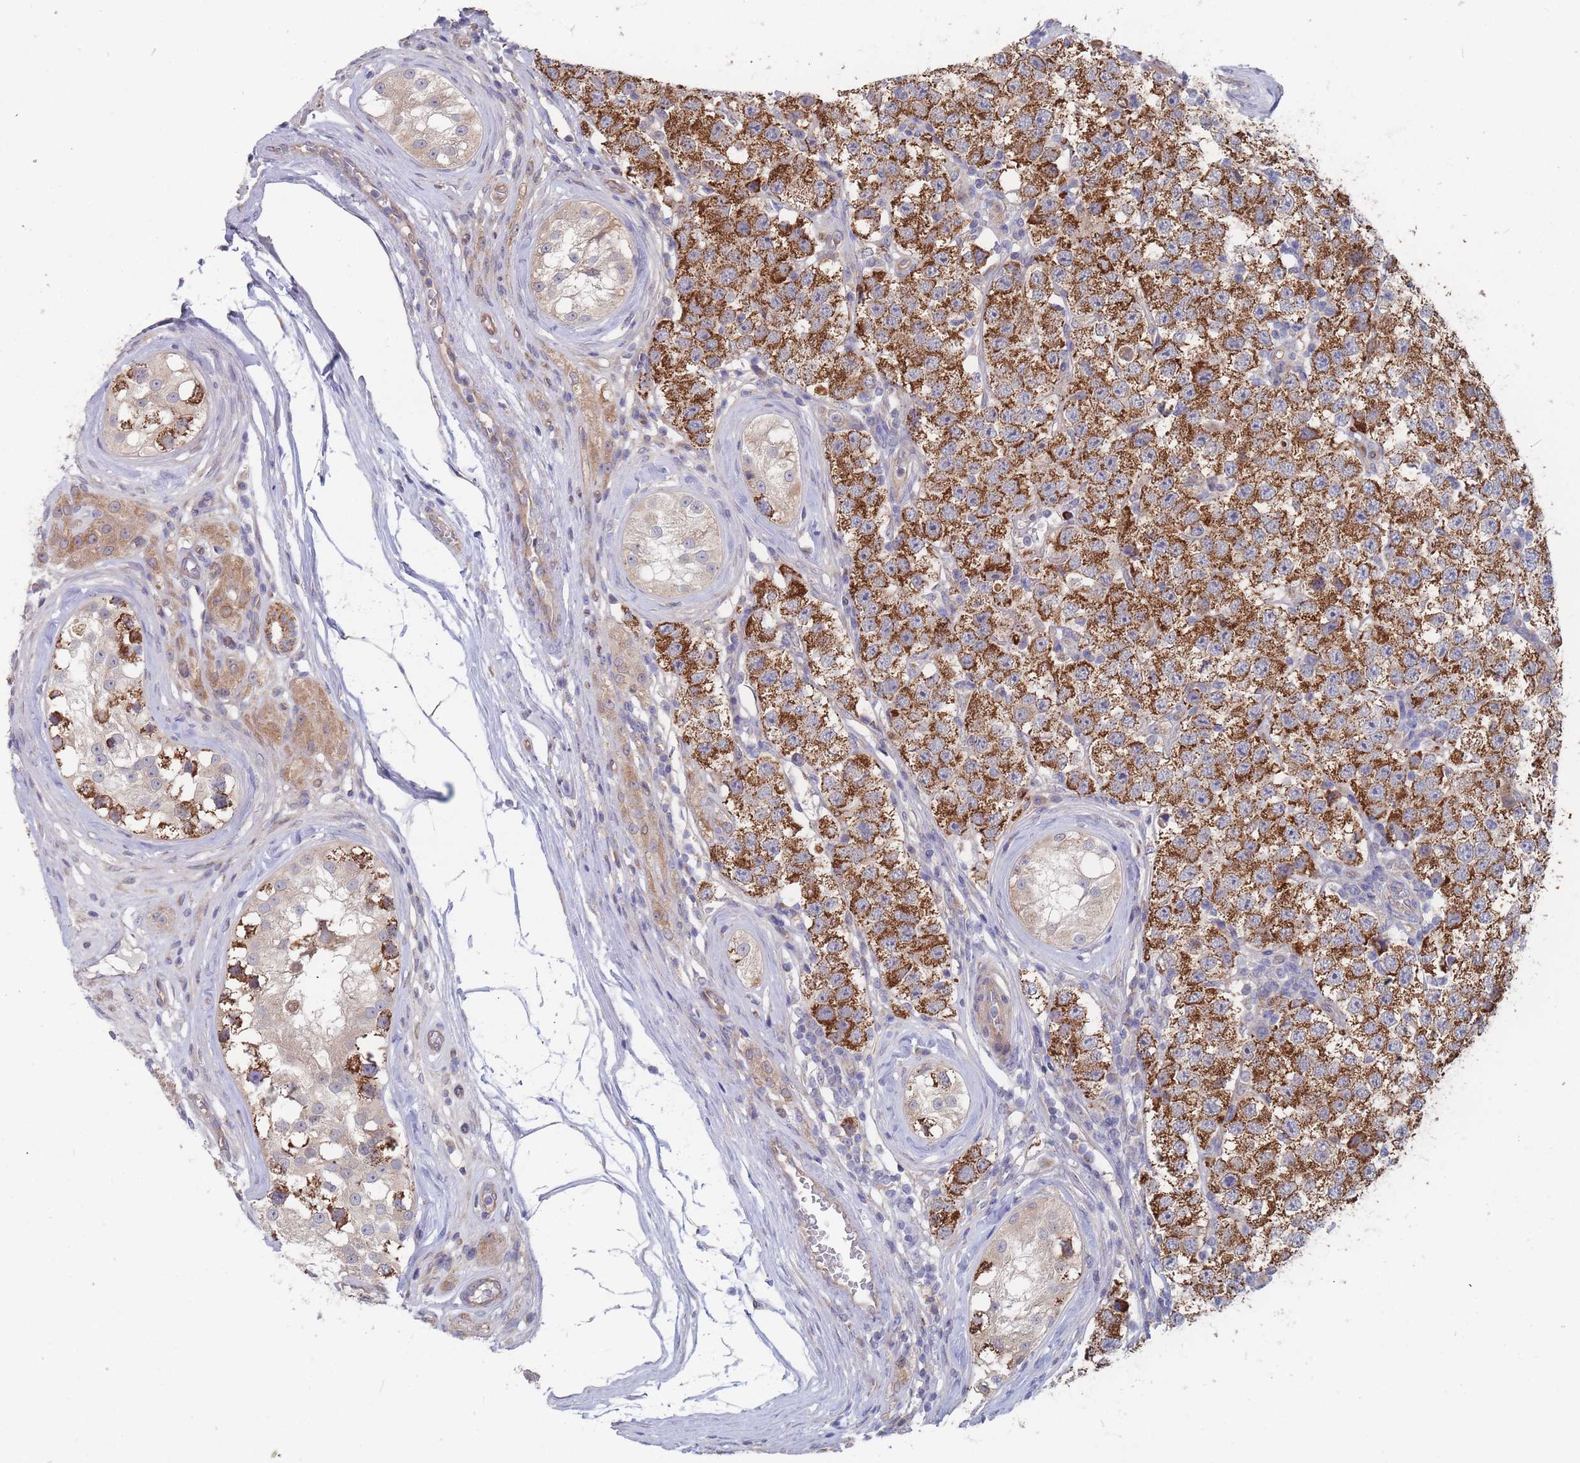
{"staining": {"intensity": "strong", "quantity": ">75%", "location": "cytoplasmic/membranous"}, "tissue": "testis cancer", "cell_type": "Tumor cells", "image_type": "cancer", "snomed": [{"axis": "morphology", "description": "Seminoma, NOS"}, {"axis": "topography", "description": "Testis"}], "caption": "Strong cytoplasmic/membranous staining is present in about >75% of tumor cells in testis cancer.", "gene": "NUB1", "patient": {"sex": "male", "age": 34}}